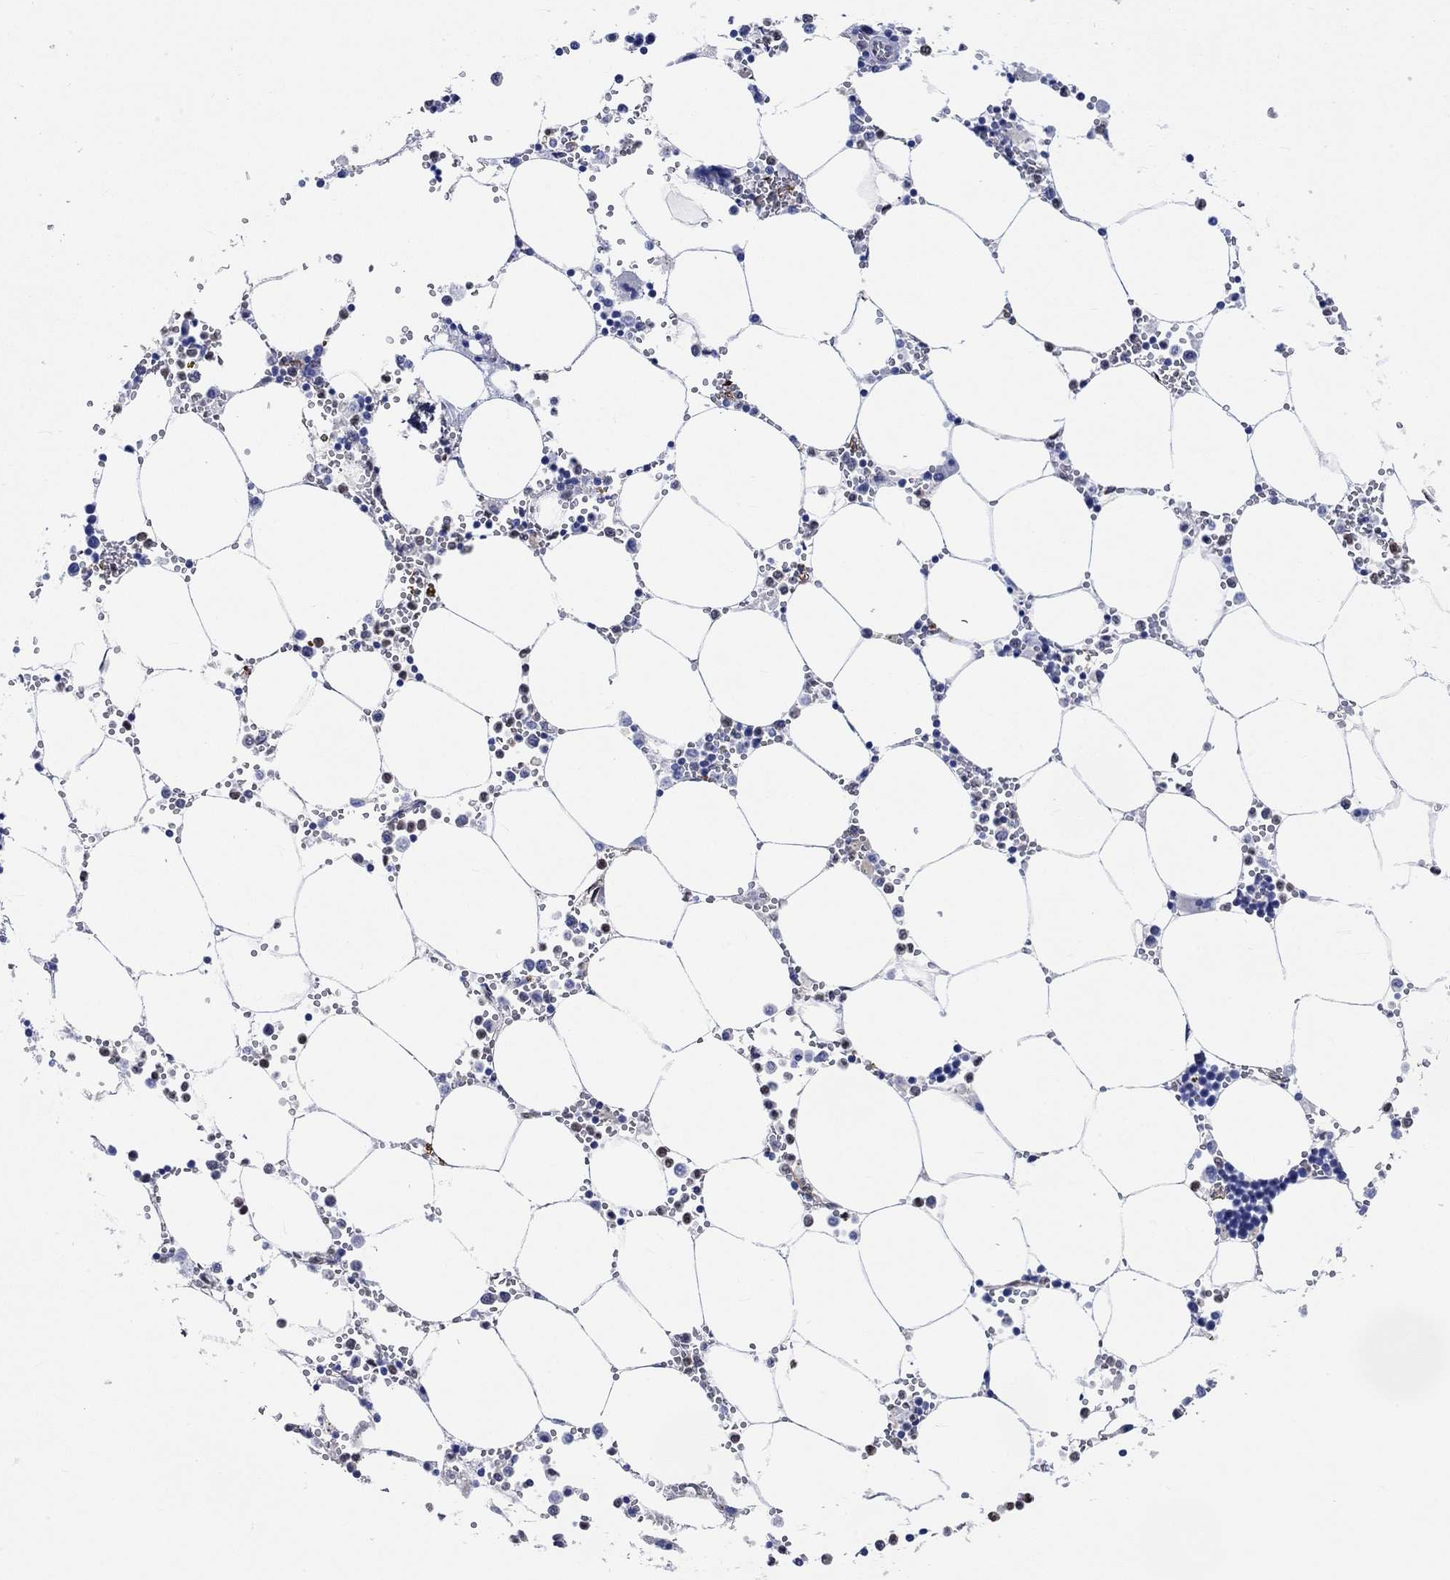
{"staining": {"intensity": "strong", "quantity": "<25%", "location": "nuclear"}, "tissue": "bone marrow", "cell_type": "Hematopoietic cells", "image_type": "normal", "snomed": [{"axis": "morphology", "description": "Normal tissue, NOS"}, {"axis": "topography", "description": "Bone marrow"}], "caption": "The image shows a brown stain indicating the presence of a protein in the nuclear of hematopoietic cells in bone marrow. (DAB (3,3'-diaminobenzidine) IHC, brown staining for protein, blue staining for nuclei).", "gene": "TGM2", "patient": {"sex": "male", "age": 54}}